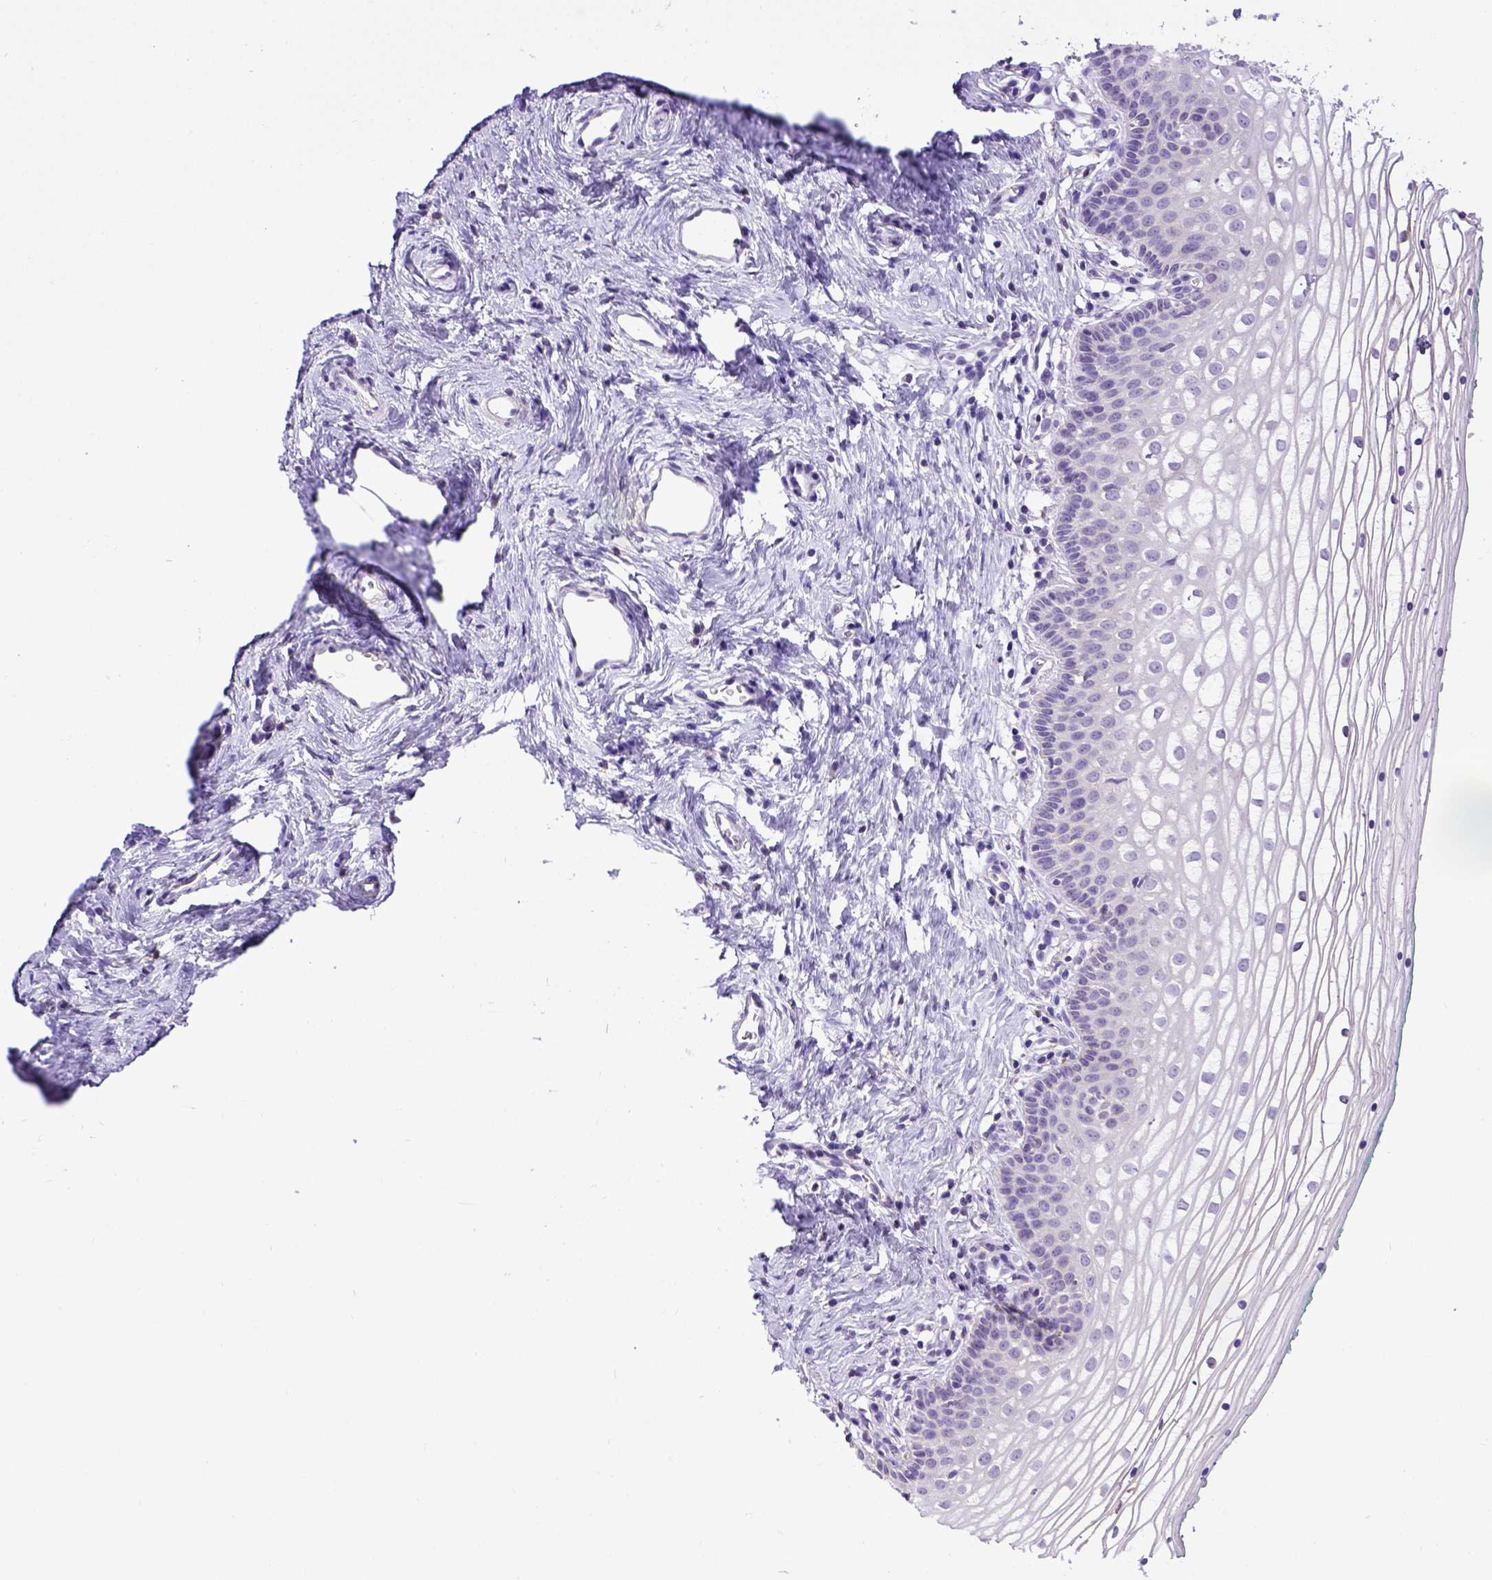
{"staining": {"intensity": "negative", "quantity": "none", "location": "none"}, "tissue": "vagina", "cell_type": "Squamous epithelial cells", "image_type": "normal", "snomed": [{"axis": "morphology", "description": "Normal tissue, NOS"}, {"axis": "topography", "description": "Vagina"}], "caption": "The immunohistochemistry micrograph has no significant staining in squamous epithelial cells of vagina. (Brightfield microscopy of DAB (3,3'-diaminobenzidine) immunohistochemistry at high magnification).", "gene": "SPEF1", "patient": {"sex": "female", "age": 36}}